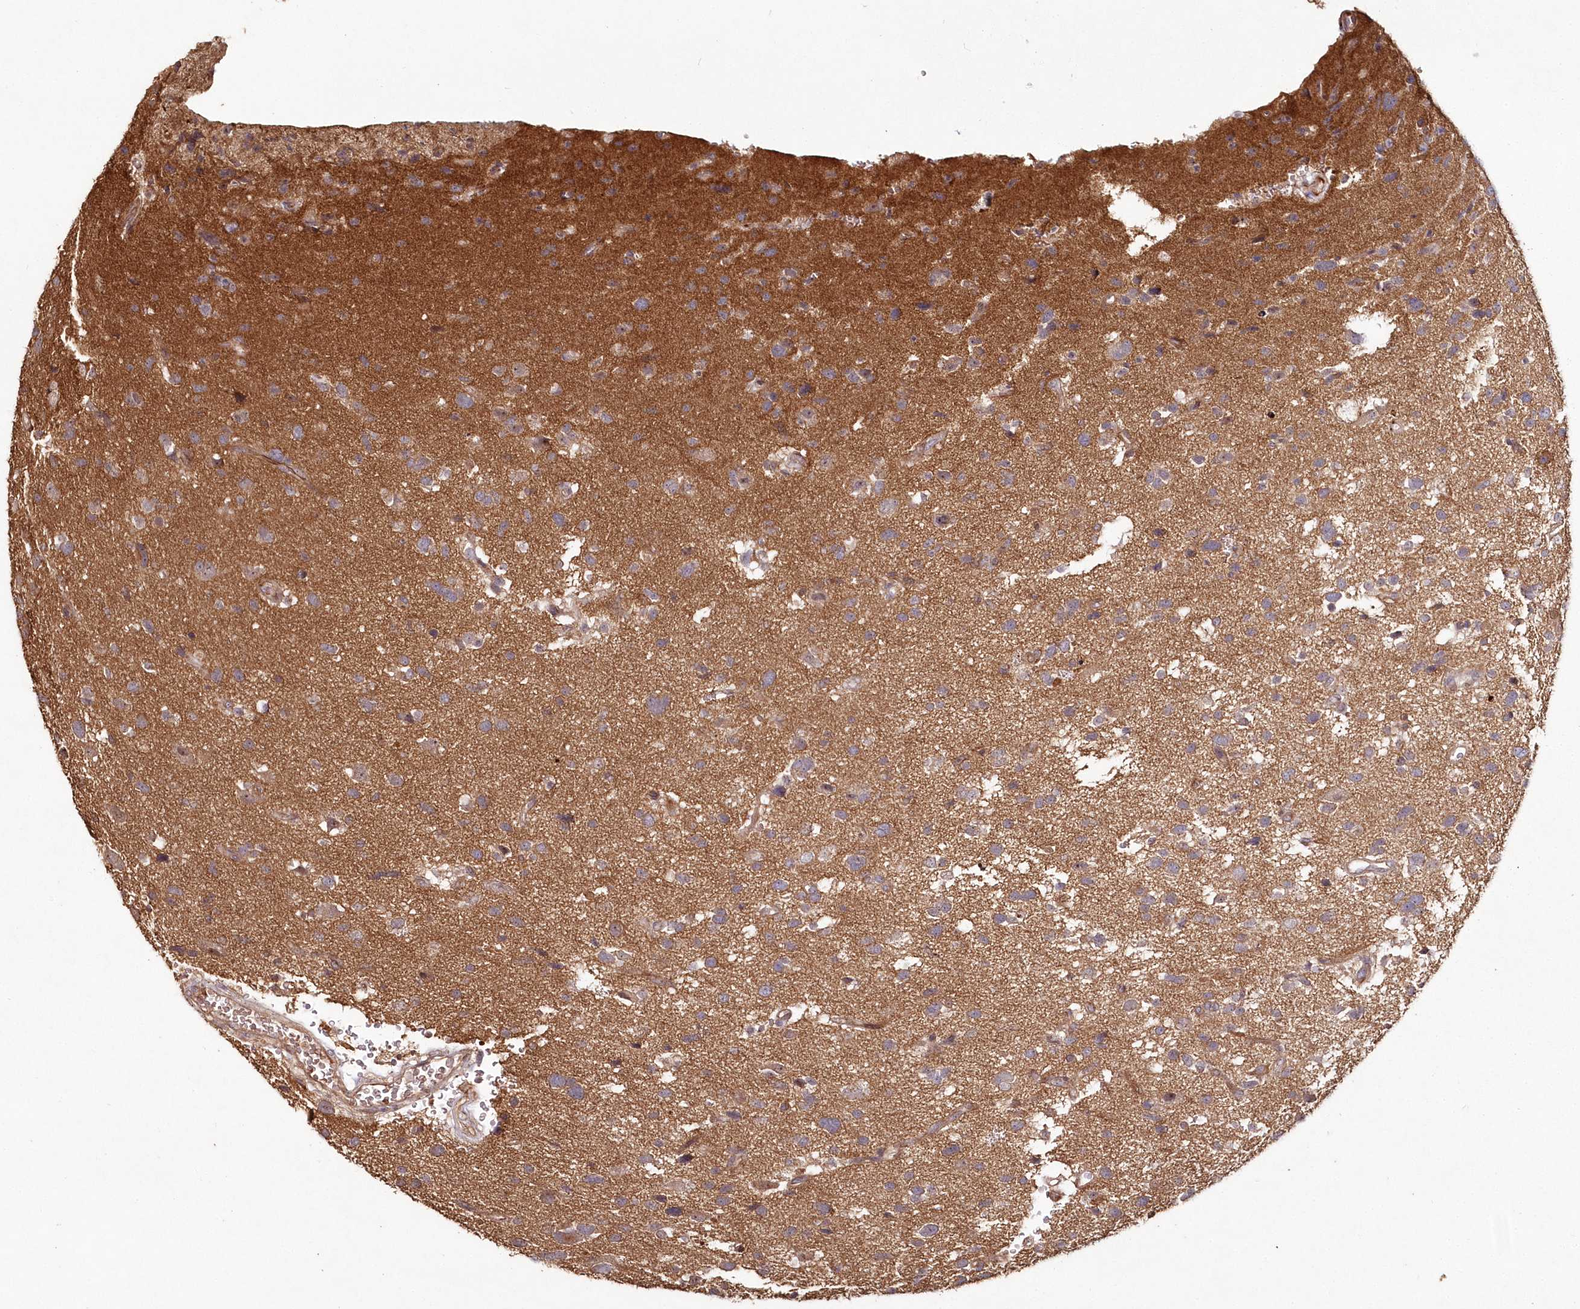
{"staining": {"intensity": "moderate", "quantity": "25%-75%", "location": "cytoplasmic/membranous"}, "tissue": "glioma", "cell_type": "Tumor cells", "image_type": "cancer", "snomed": [{"axis": "morphology", "description": "Glioma, malignant, High grade"}, {"axis": "topography", "description": "Brain"}], "caption": "Immunohistochemical staining of human malignant glioma (high-grade) demonstrates medium levels of moderate cytoplasmic/membranous protein expression in approximately 25%-75% of tumor cells.", "gene": "HYCC2", "patient": {"sex": "male", "age": 33}}